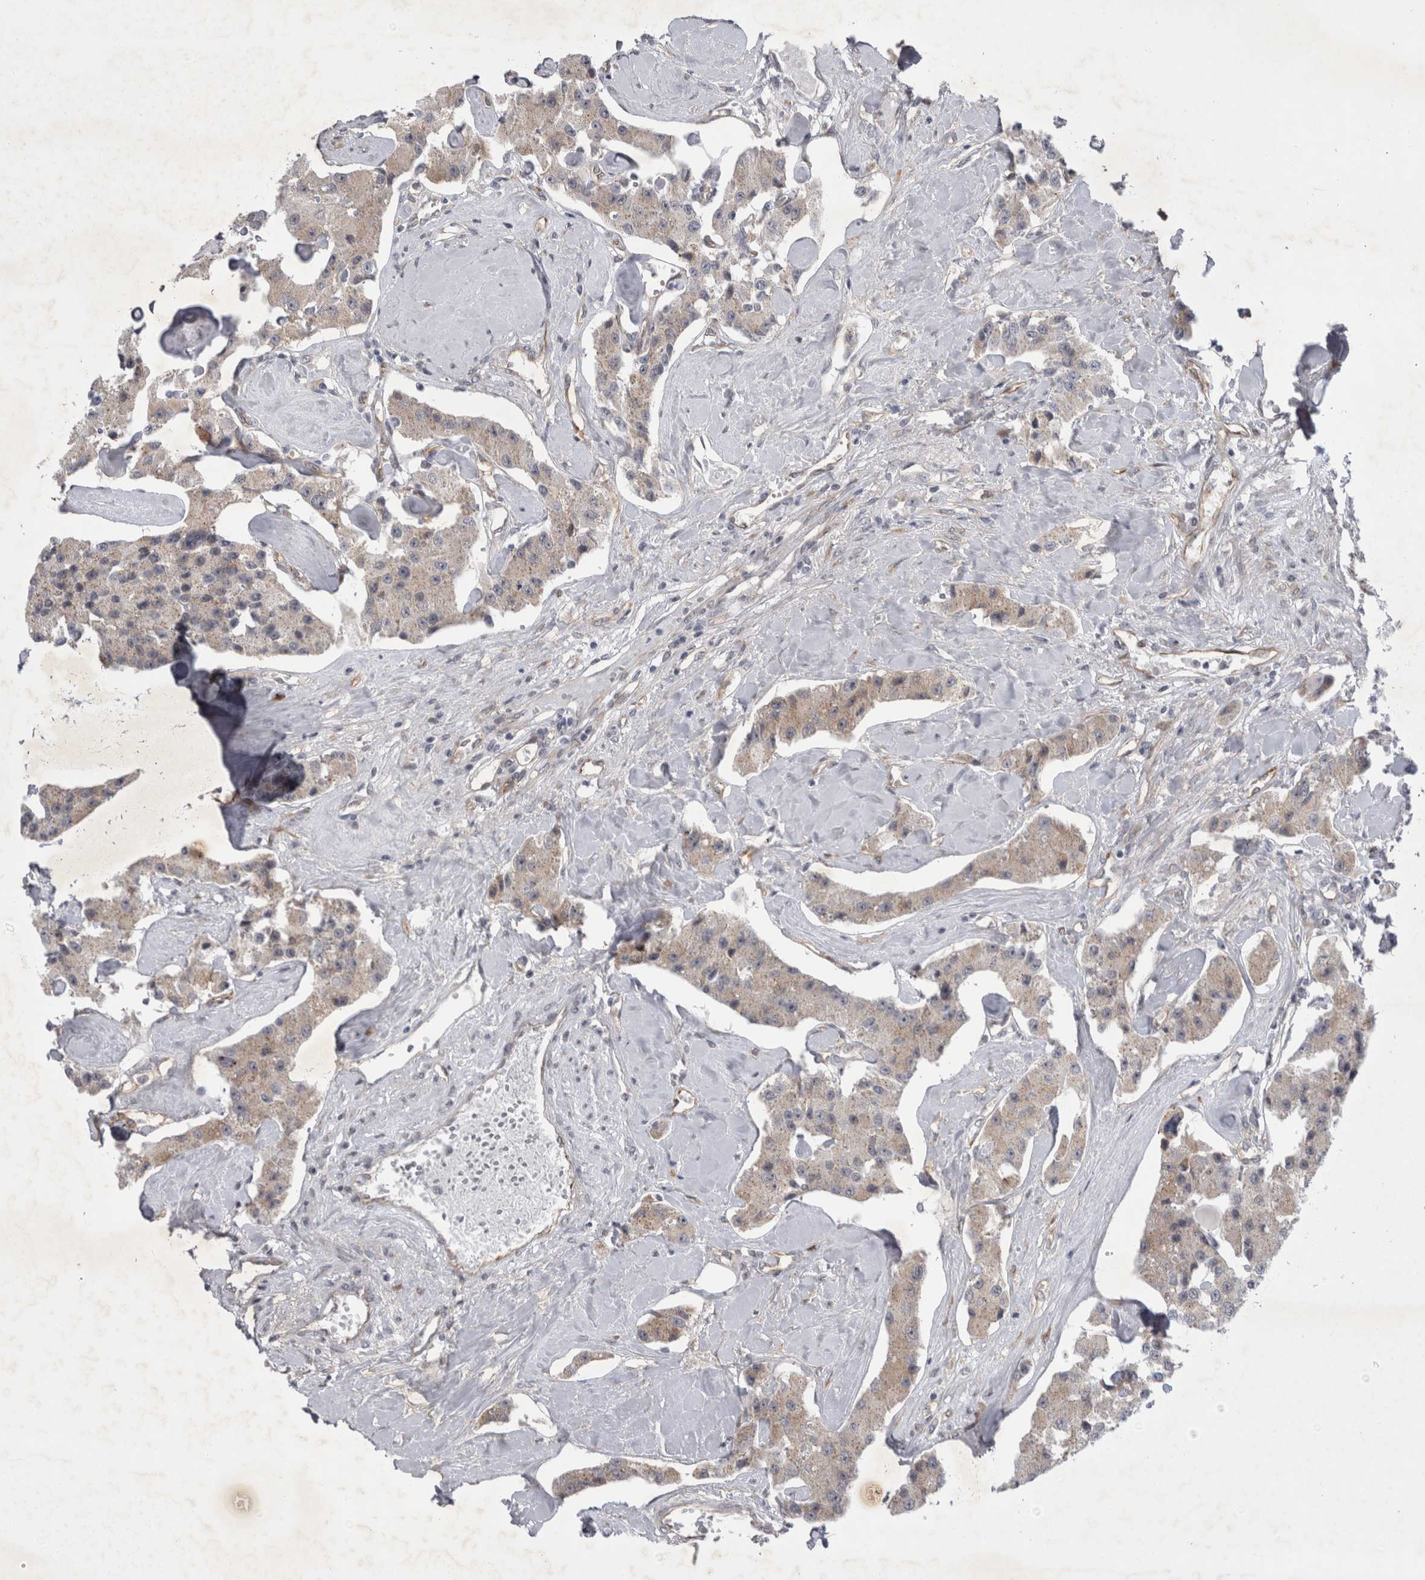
{"staining": {"intensity": "negative", "quantity": "none", "location": "none"}, "tissue": "carcinoid", "cell_type": "Tumor cells", "image_type": "cancer", "snomed": [{"axis": "morphology", "description": "Carcinoid, malignant, NOS"}, {"axis": "topography", "description": "Pancreas"}], "caption": "This is an IHC histopathology image of human carcinoid (malignant). There is no staining in tumor cells.", "gene": "PARP11", "patient": {"sex": "male", "age": 41}}